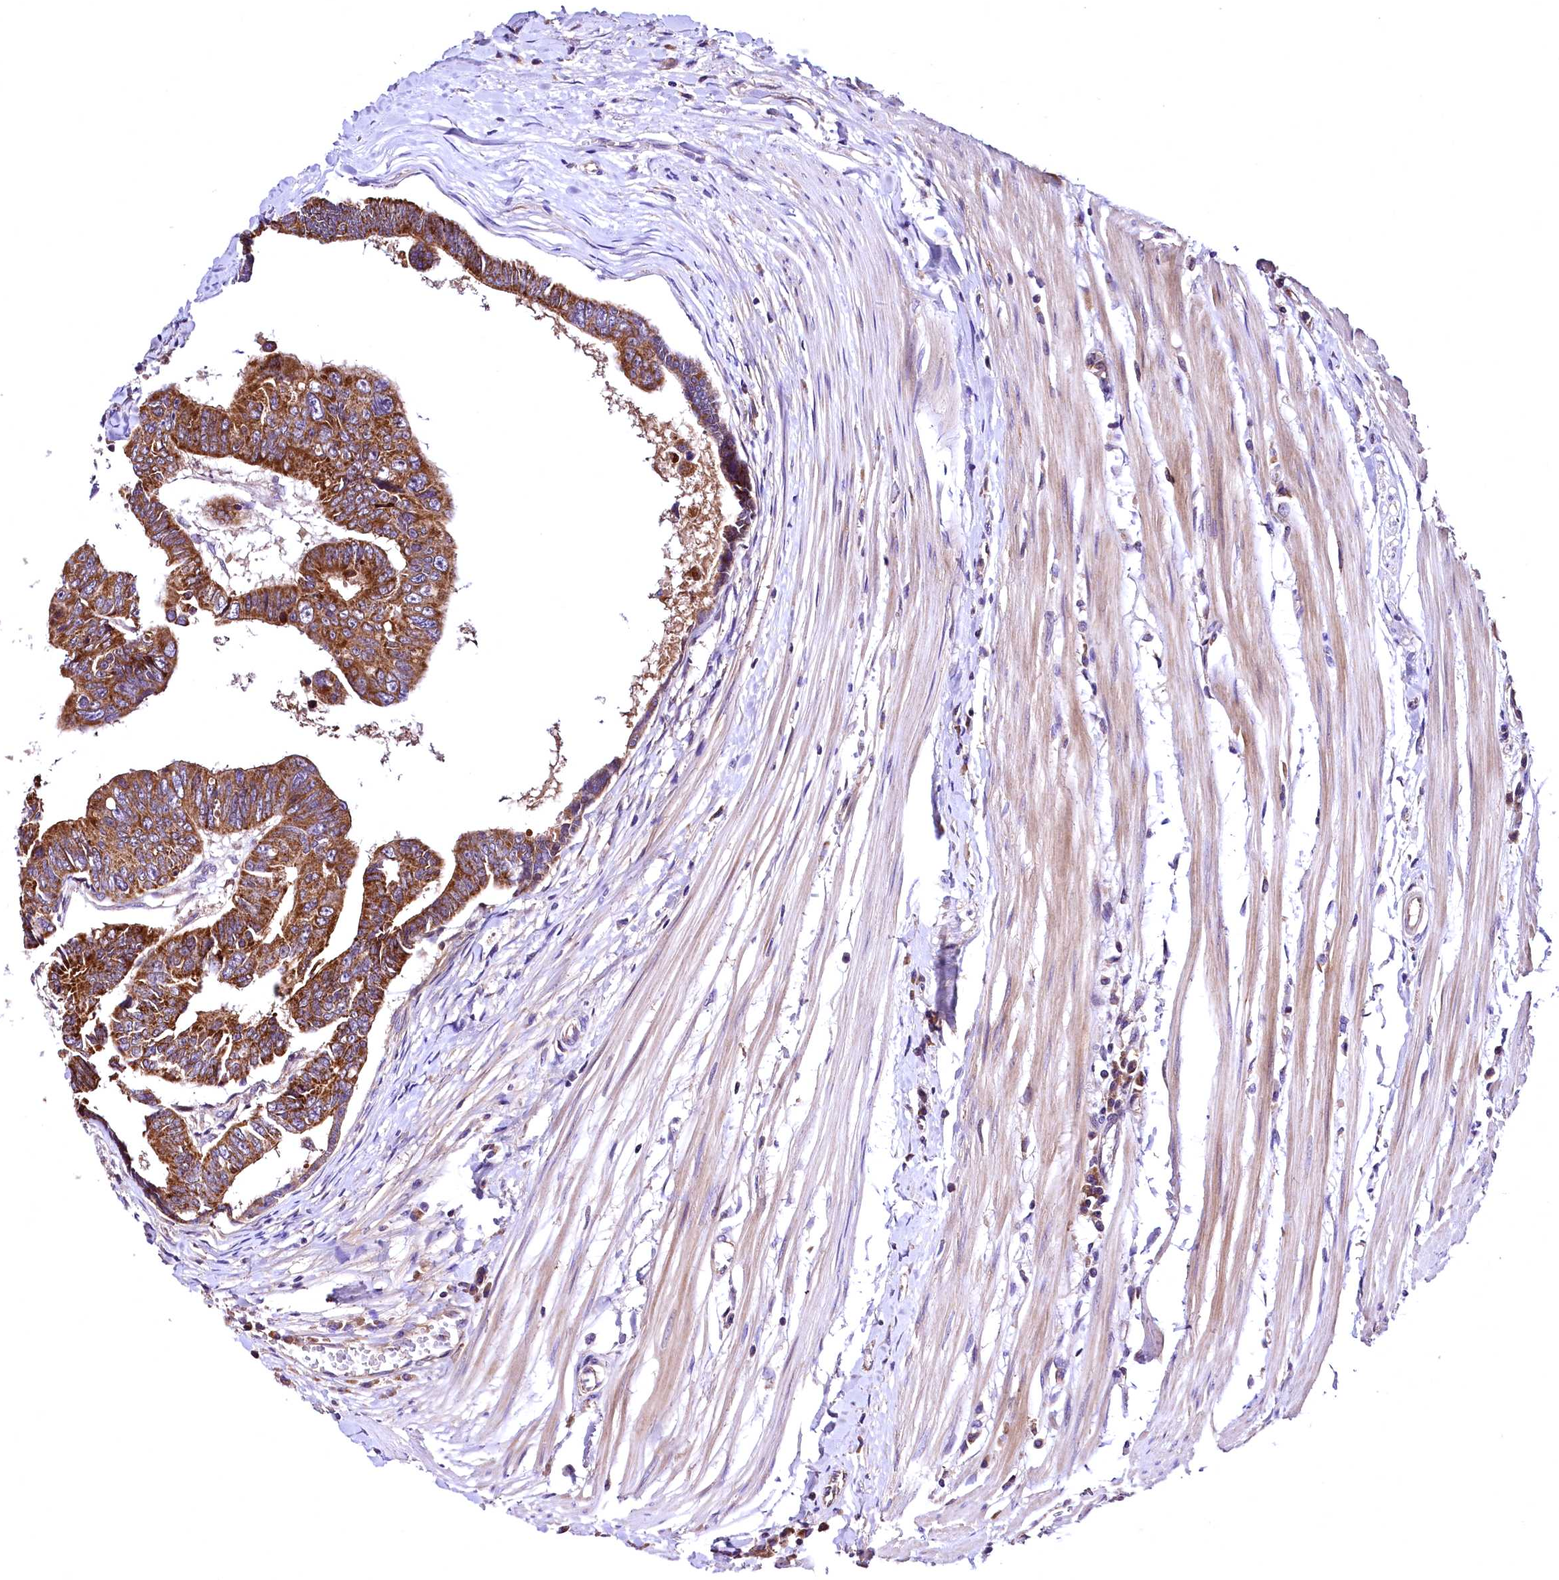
{"staining": {"intensity": "strong", "quantity": ">75%", "location": "cytoplasmic/membranous"}, "tissue": "colorectal cancer", "cell_type": "Tumor cells", "image_type": "cancer", "snomed": [{"axis": "morphology", "description": "Adenocarcinoma, NOS"}, {"axis": "topography", "description": "Rectum"}], "caption": "Immunohistochemical staining of human colorectal cancer (adenocarcinoma) exhibits high levels of strong cytoplasmic/membranous protein positivity in approximately >75% of tumor cells. (IHC, brightfield microscopy, high magnification).", "gene": "MRPL57", "patient": {"sex": "female", "age": 65}}